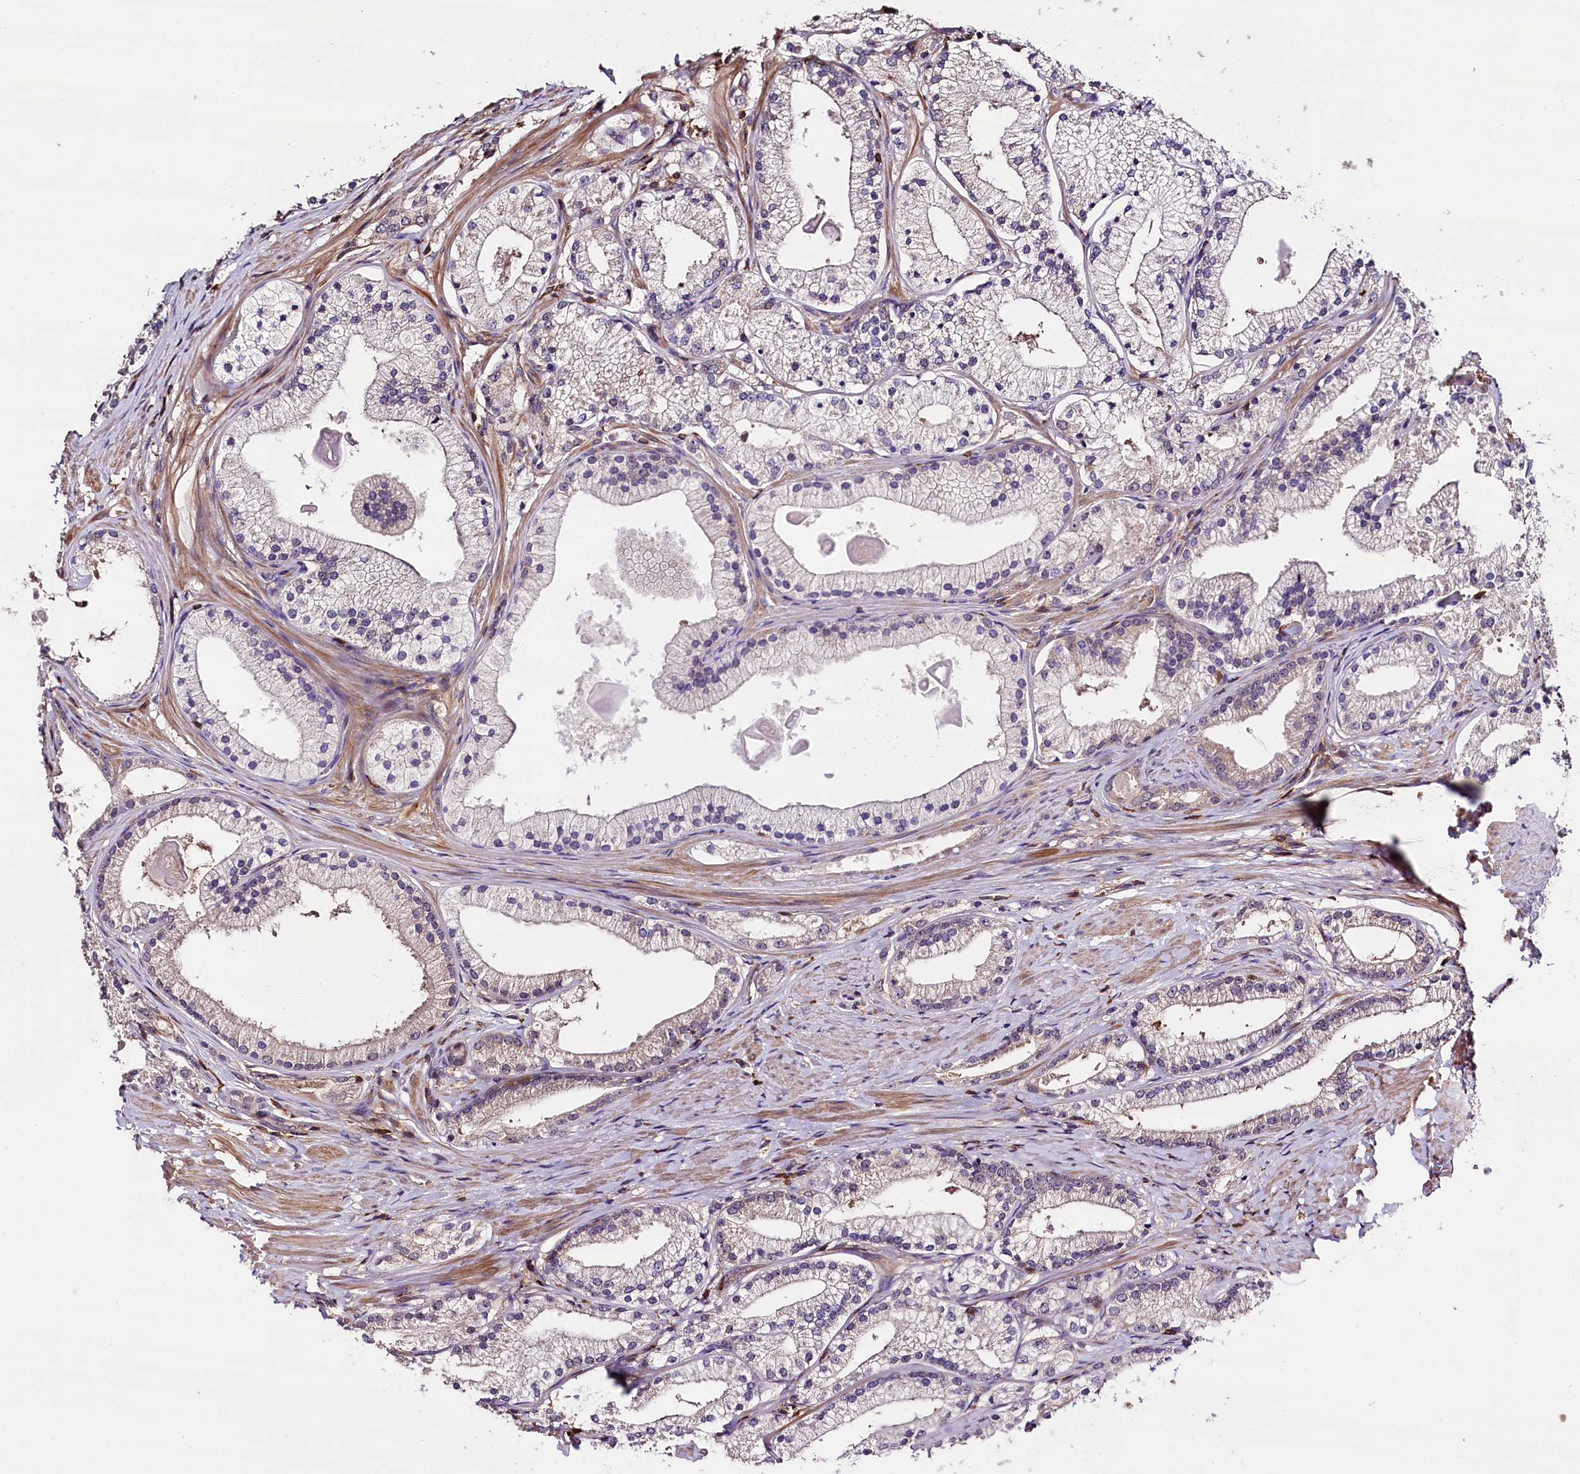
{"staining": {"intensity": "weak", "quantity": "<25%", "location": "cytoplasmic/membranous,nuclear"}, "tissue": "prostate cancer", "cell_type": "Tumor cells", "image_type": "cancer", "snomed": [{"axis": "morphology", "description": "Adenocarcinoma, Low grade"}, {"axis": "topography", "description": "Prostate"}], "caption": "DAB immunohistochemical staining of adenocarcinoma (low-grade) (prostate) reveals no significant expression in tumor cells. The staining is performed using DAB (3,3'-diaminobenzidine) brown chromogen with nuclei counter-stained in using hematoxylin.", "gene": "SKIDA1", "patient": {"sex": "male", "age": 57}}